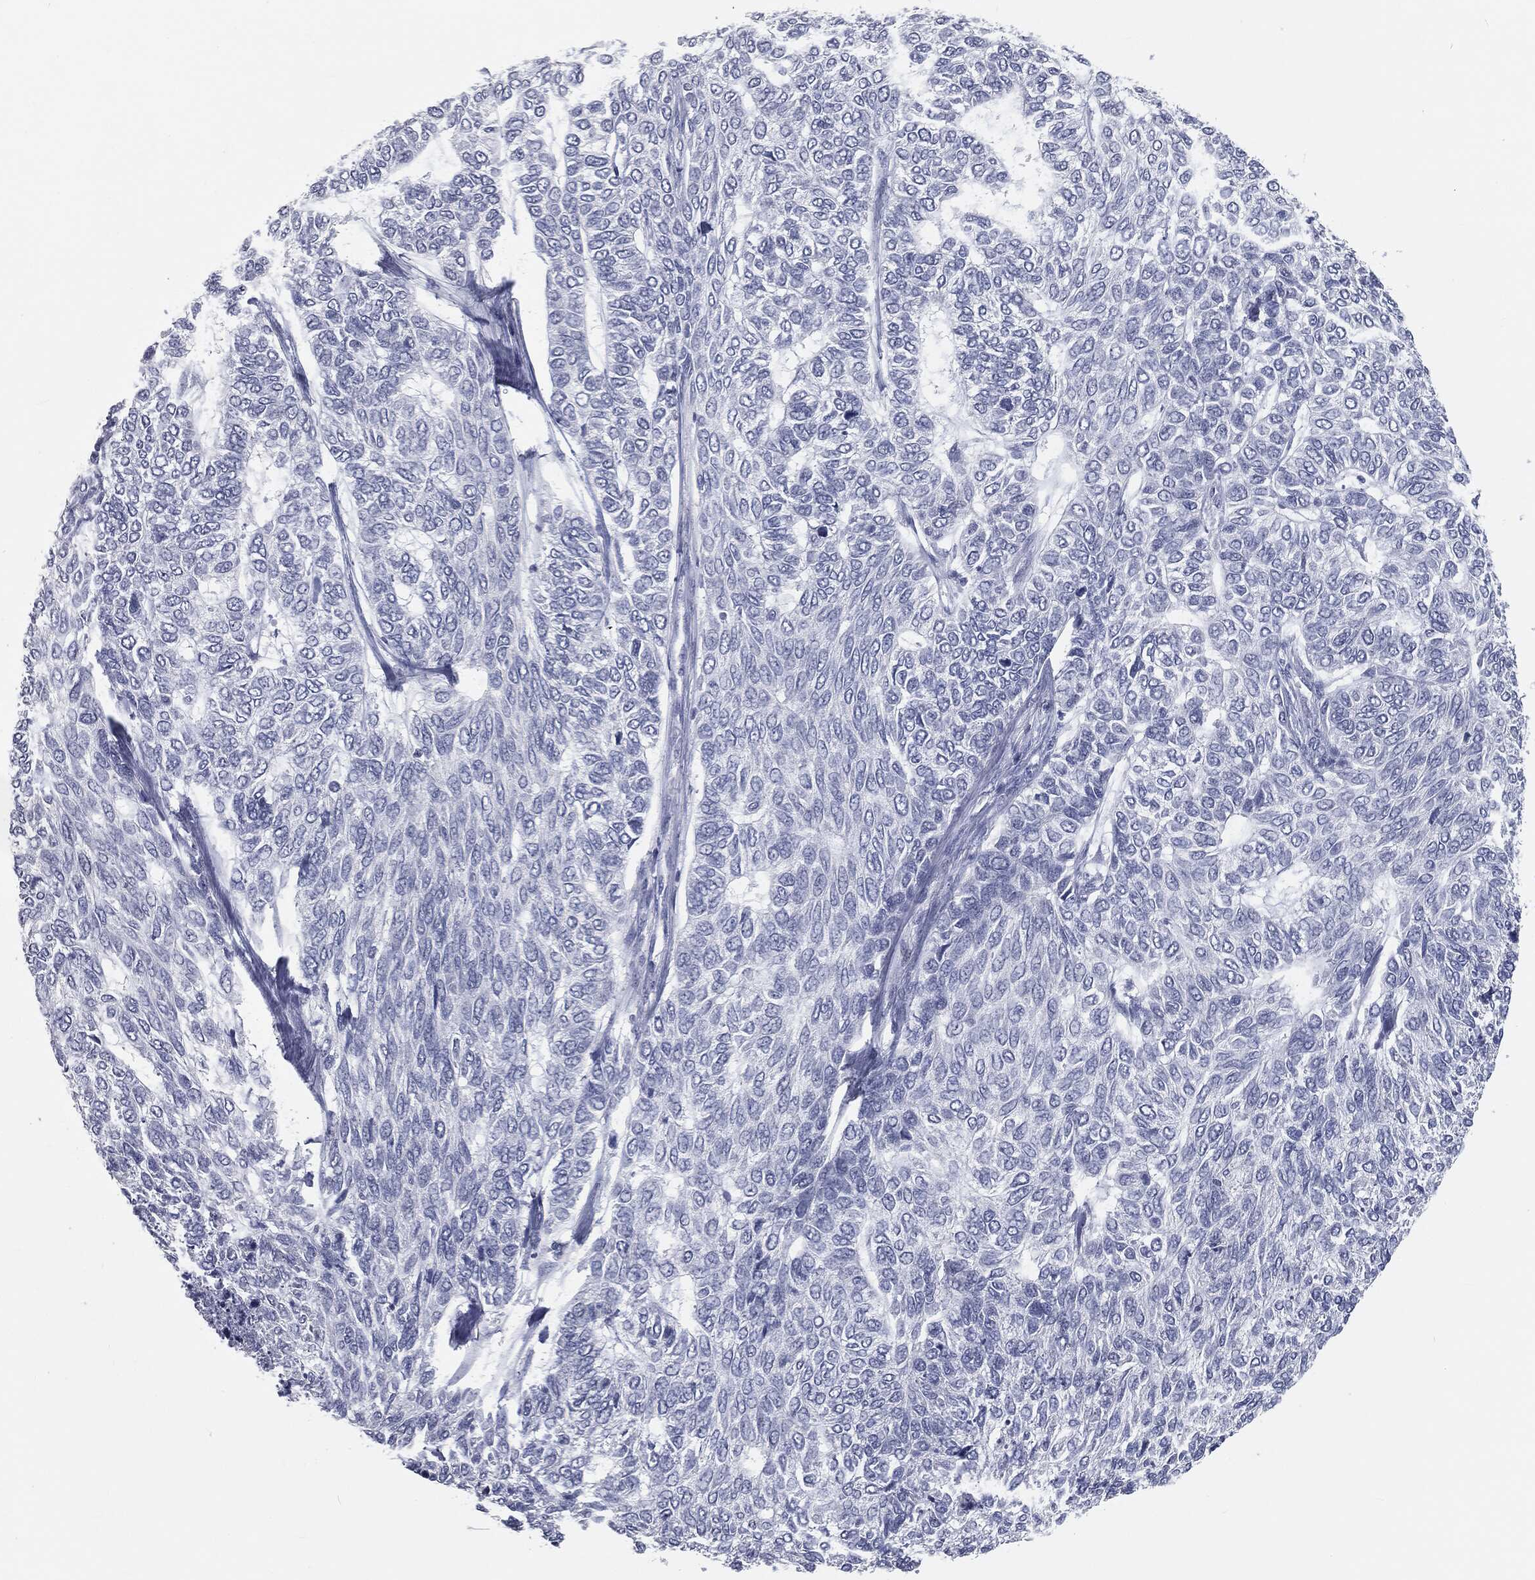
{"staining": {"intensity": "negative", "quantity": "none", "location": "none"}, "tissue": "skin cancer", "cell_type": "Tumor cells", "image_type": "cancer", "snomed": [{"axis": "morphology", "description": "Basal cell carcinoma"}, {"axis": "topography", "description": "Skin"}], "caption": "Tumor cells are negative for brown protein staining in skin cancer (basal cell carcinoma).", "gene": "PRAME", "patient": {"sex": "female", "age": 65}}